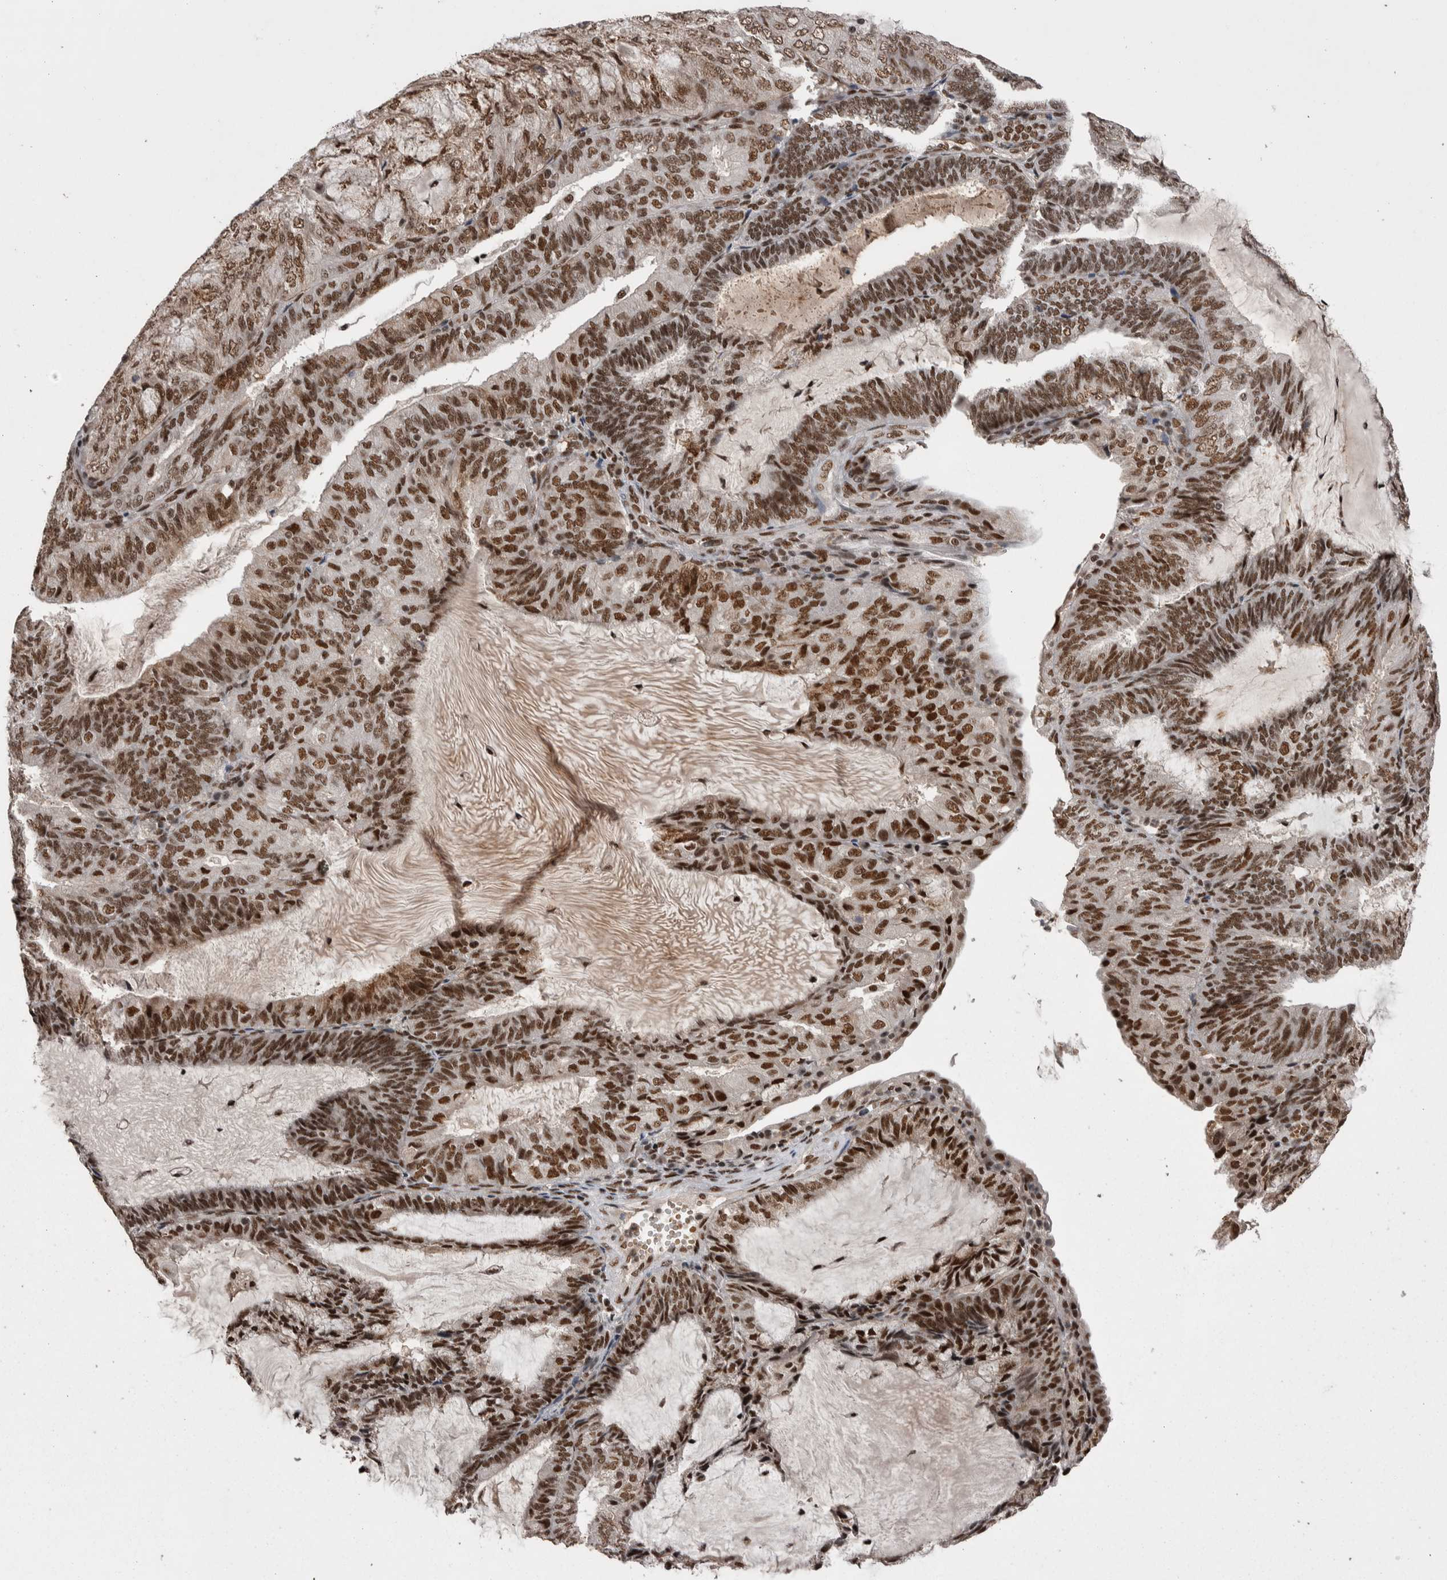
{"staining": {"intensity": "strong", "quantity": ">75%", "location": "nuclear"}, "tissue": "endometrial cancer", "cell_type": "Tumor cells", "image_type": "cancer", "snomed": [{"axis": "morphology", "description": "Adenocarcinoma, NOS"}, {"axis": "topography", "description": "Endometrium"}], "caption": "Brown immunohistochemical staining in endometrial adenocarcinoma demonstrates strong nuclear staining in about >75% of tumor cells.", "gene": "DMTF1", "patient": {"sex": "female", "age": 81}}